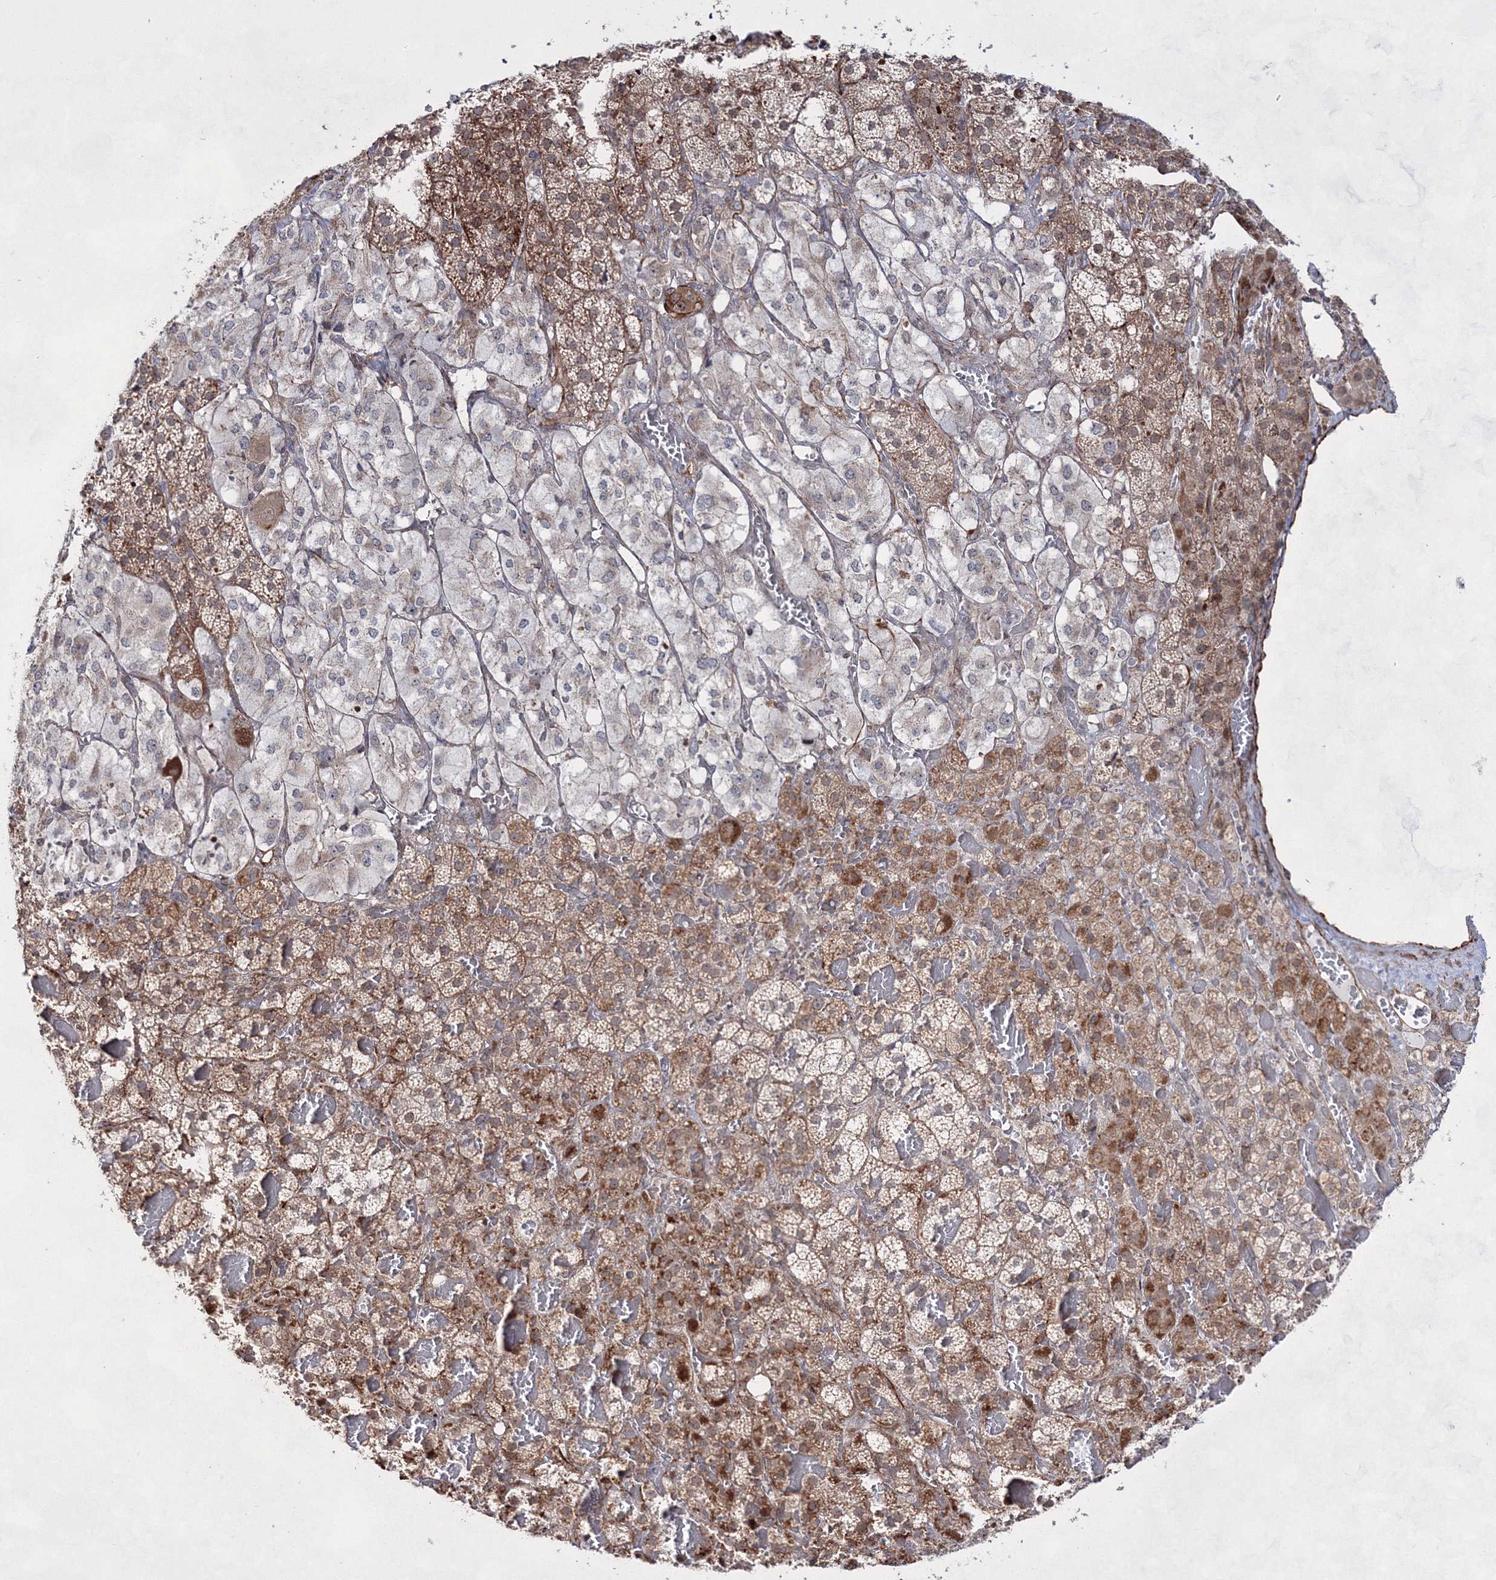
{"staining": {"intensity": "moderate", "quantity": ">75%", "location": "cytoplasmic/membranous,nuclear"}, "tissue": "adrenal gland", "cell_type": "Glandular cells", "image_type": "normal", "snomed": [{"axis": "morphology", "description": "Normal tissue, NOS"}, {"axis": "topography", "description": "Adrenal gland"}], "caption": "A histopathology image of adrenal gland stained for a protein displays moderate cytoplasmic/membranous,nuclear brown staining in glandular cells.", "gene": "SNIP1", "patient": {"sex": "female", "age": 59}}